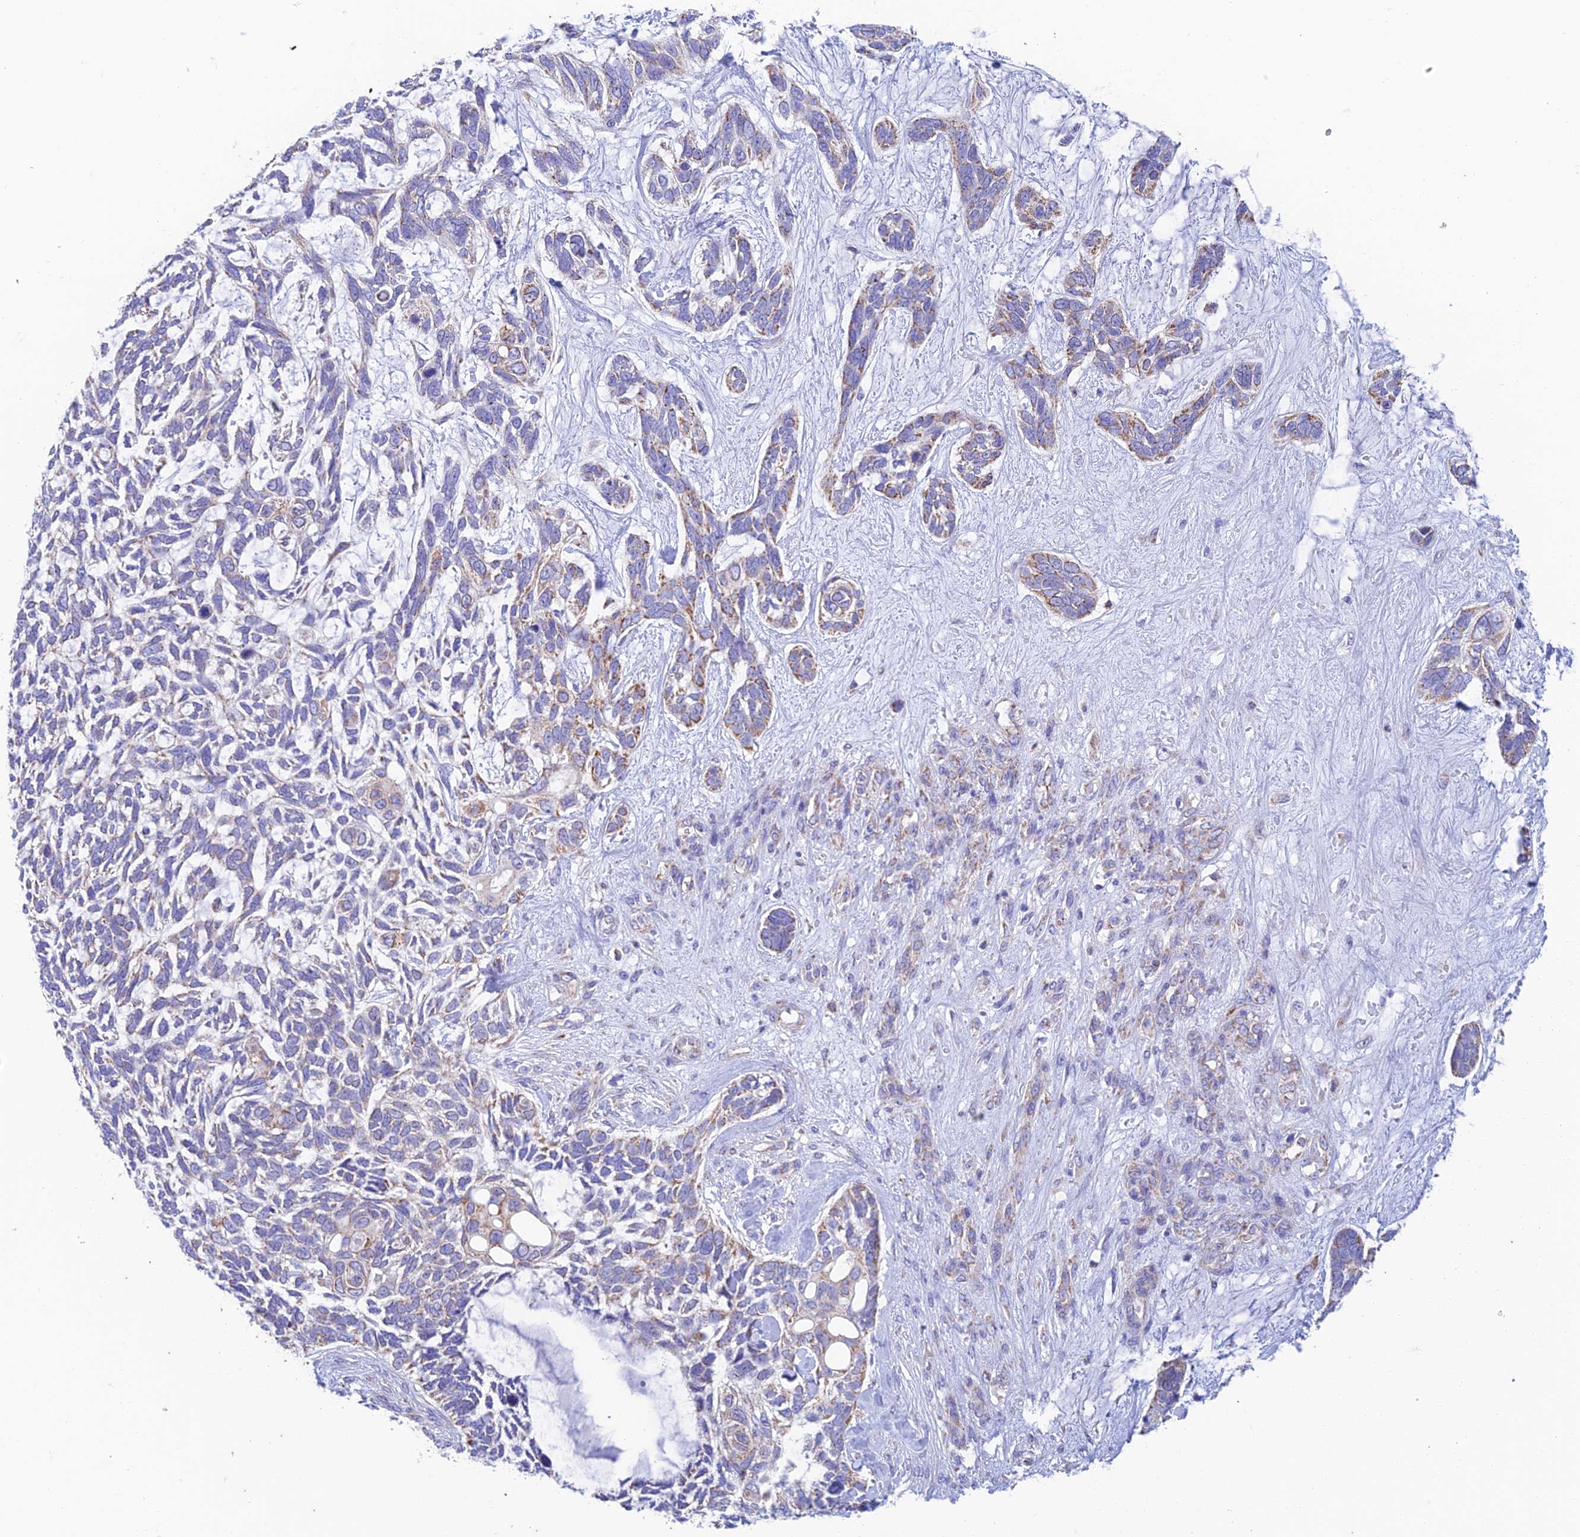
{"staining": {"intensity": "moderate", "quantity": "<25%", "location": "cytoplasmic/membranous"}, "tissue": "skin cancer", "cell_type": "Tumor cells", "image_type": "cancer", "snomed": [{"axis": "morphology", "description": "Basal cell carcinoma"}, {"axis": "topography", "description": "Skin"}], "caption": "Human skin cancer (basal cell carcinoma) stained with a protein marker demonstrates moderate staining in tumor cells.", "gene": "ZNF181", "patient": {"sex": "male", "age": 88}}